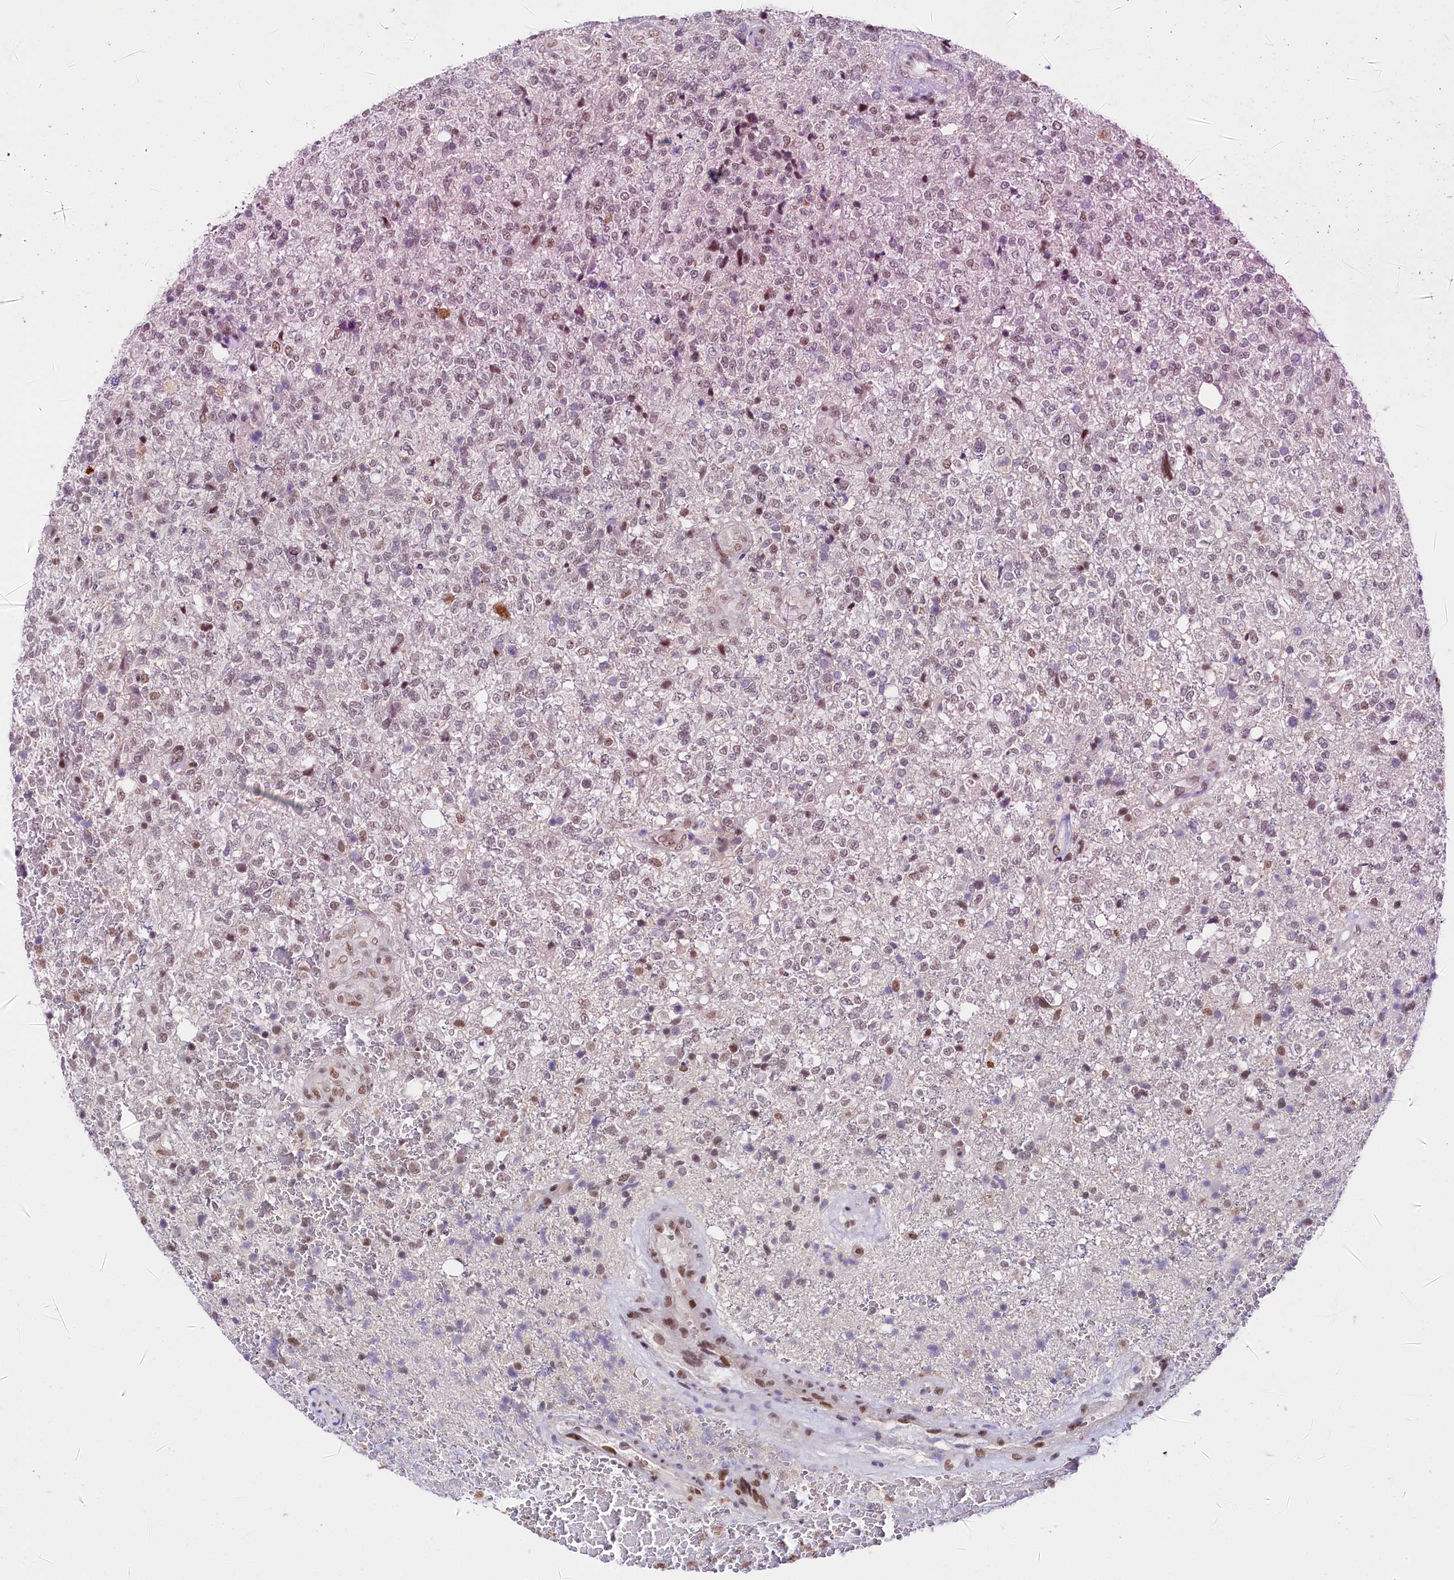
{"staining": {"intensity": "weak", "quantity": "25%-75%", "location": "nuclear"}, "tissue": "glioma", "cell_type": "Tumor cells", "image_type": "cancer", "snomed": [{"axis": "morphology", "description": "Glioma, malignant, High grade"}, {"axis": "topography", "description": "Brain"}], "caption": "High-magnification brightfield microscopy of high-grade glioma (malignant) stained with DAB (3,3'-diaminobenzidine) (brown) and counterstained with hematoxylin (blue). tumor cells exhibit weak nuclear positivity is present in about25%-75% of cells.", "gene": "SCAF11", "patient": {"sex": "male", "age": 56}}